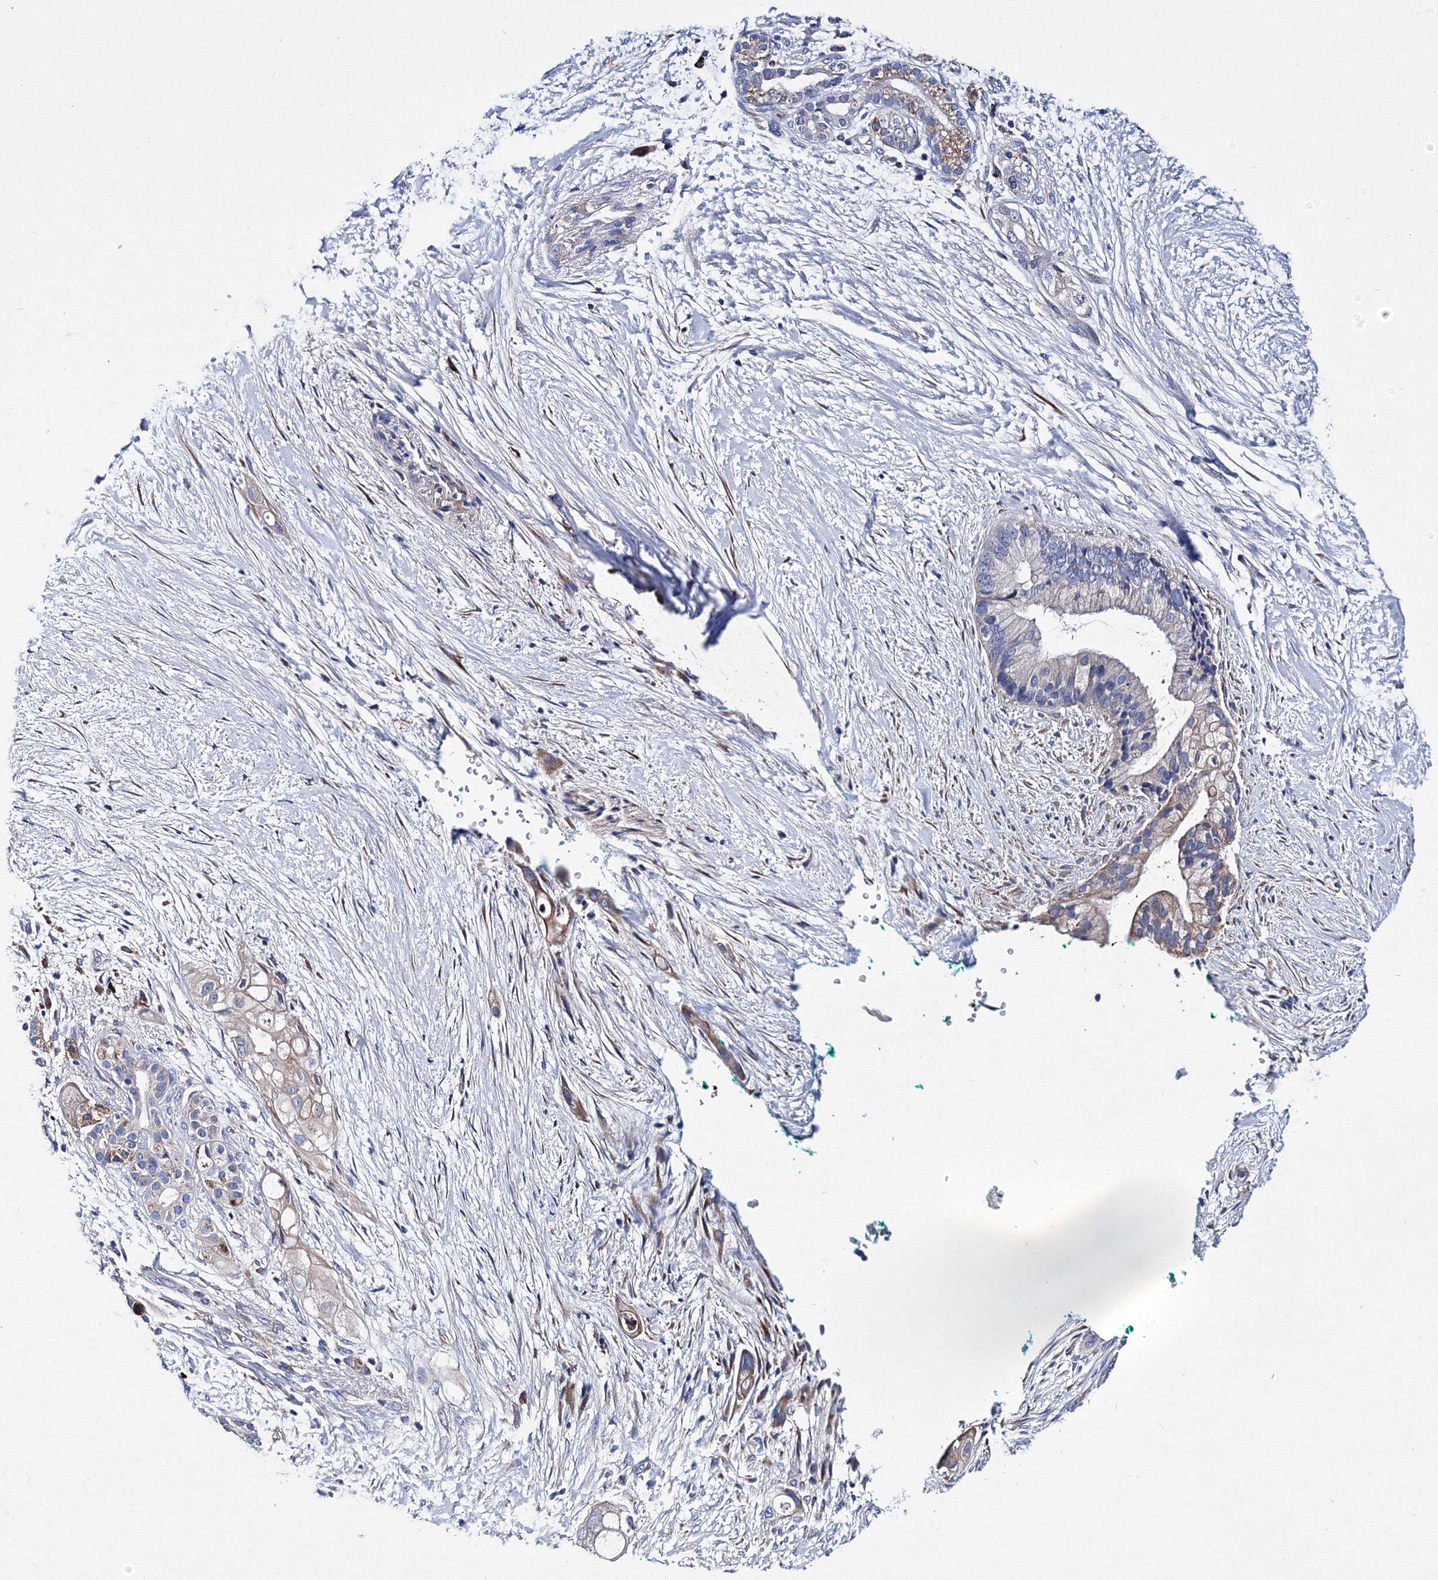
{"staining": {"intensity": "negative", "quantity": "none", "location": "none"}, "tissue": "pancreatic cancer", "cell_type": "Tumor cells", "image_type": "cancer", "snomed": [{"axis": "morphology", "description": "Adenocarcinoma, NOS"}, {"axis": "topography", "description": "Pancreas"}], "caption": "A micrograph of pancreatic cancer stained for a protein demonstrates no brown staining in tumor cells. (DAB immunohistochemistry visualized using brightfield microscopy, high magnification).", "gene": "TRPM2", "patient": {"sex": "male", "age": 53}}